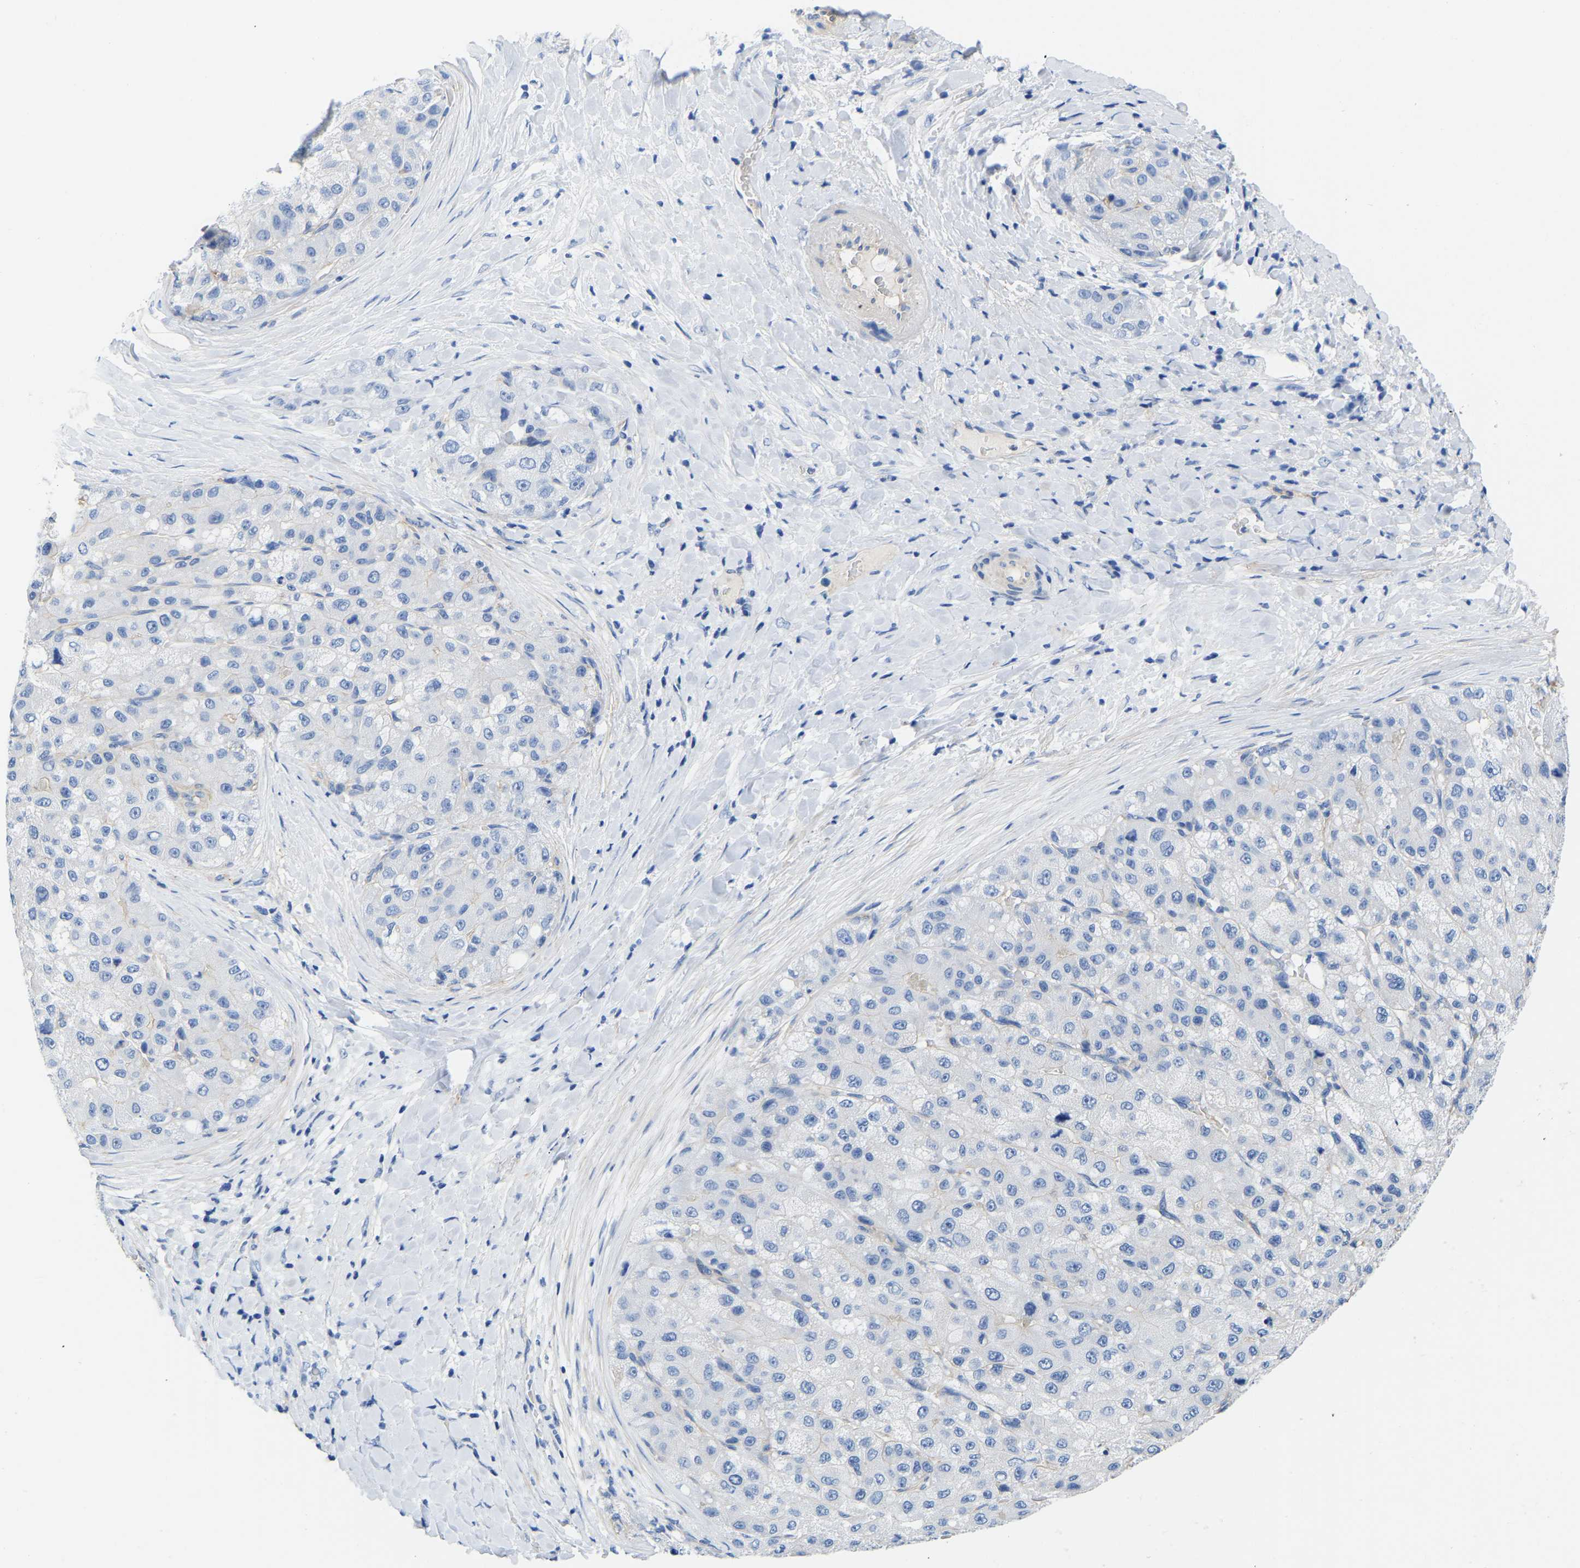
{"staining": {"intensity": "negative", "quantity": "none", "location": "none"}, "tissue": "liver cancer", "cell_type": "Tumor cells", "image_type": "cancer", "snomed": [{"axis": "morphology", "description": "Carcinoma, Hepatocellular, NOS"}, {"axis": "topography", "description": "Liver"}], "caption": "Protein analysis of liver hepatocellular carcinoma demonstrates no significant staining in tumor cells. (DAB (3,3'-diaminobenzidine) immunohistochemistry with hematoxylin counter stain).", "gene": "UPK3A", "patient": {"sex": "male", "age": 80}}